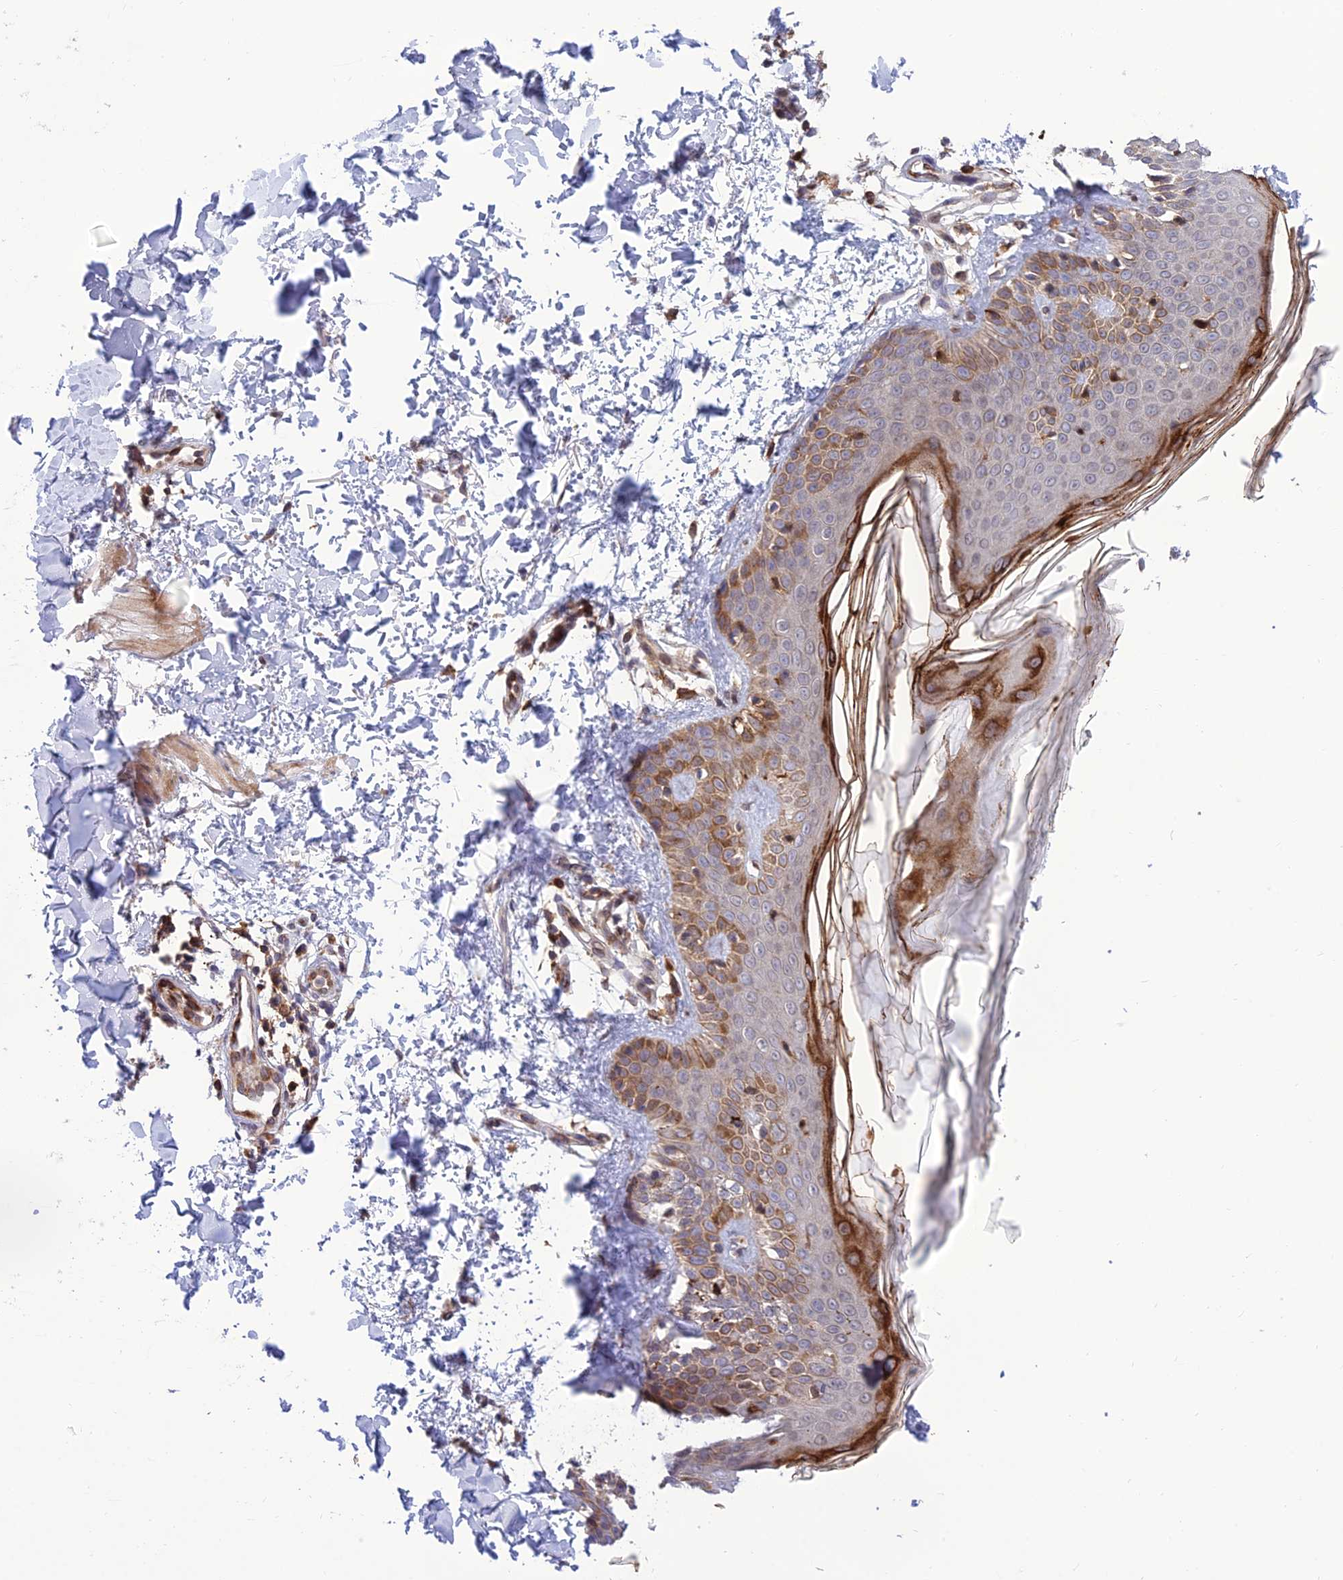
{"staining": {"intensity": "moderate", "quantity": ">75%", "location": "cytoplasmic/membranous"}, "tissue": "skin", "cell_type": "Fibroblasts", "image_type": "normal", "snomed": [{"axis": "morphology", "description": "Normal tissue, NOS"}, {"axis": "topography", "description": "Skin"}], "caption": "High-power microscopy captured an immunohistochemistry (IHC) photomicrograph of benign skin, revealing moderate cytoplasmic/membranous positivity in approximately >75% of fibroblasts.", "gene": "FAM76A", "patient": {"sex": "male", "age": 37}}